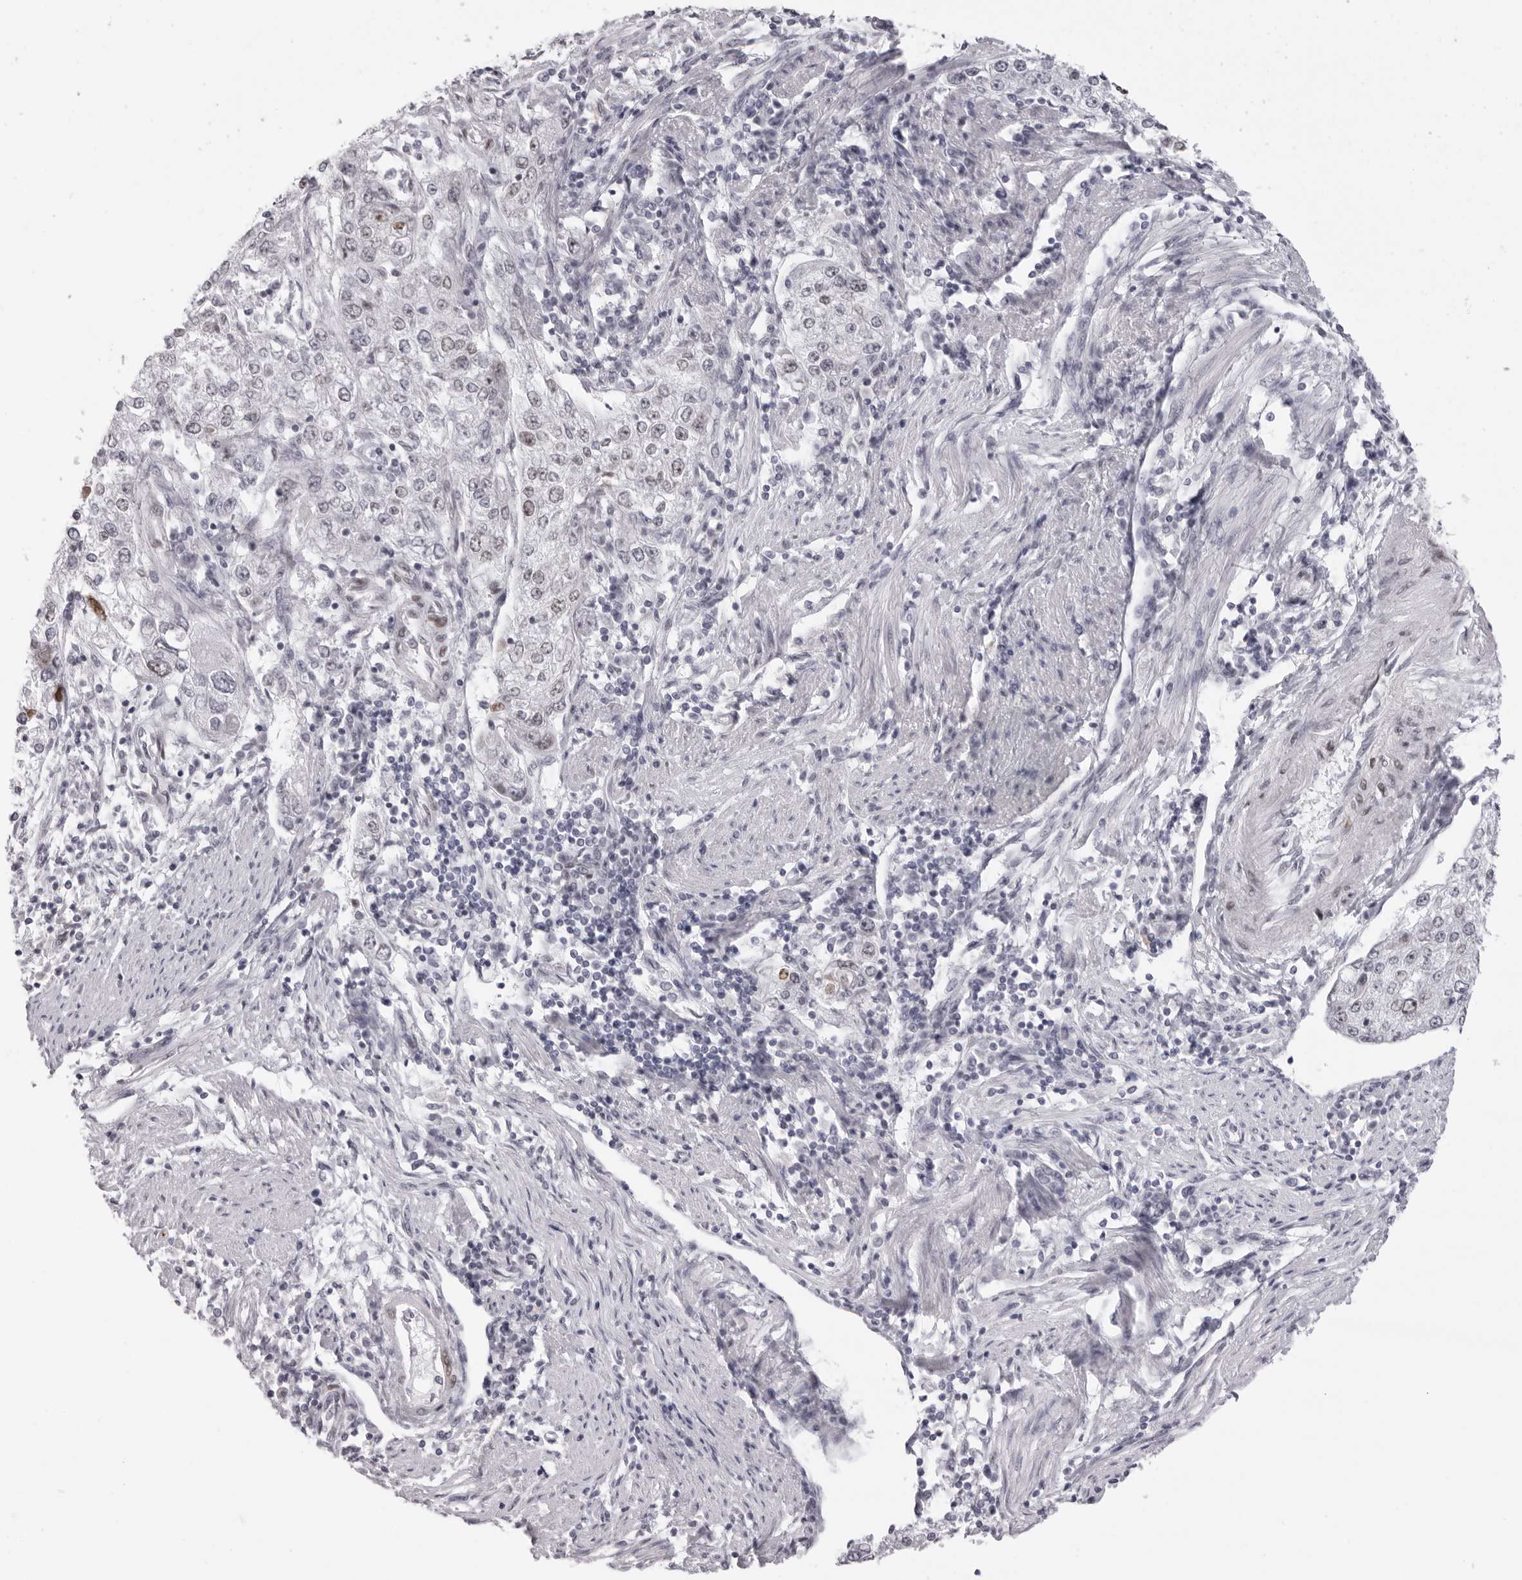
{"staining": {"intensity": "moderate", "quantity": "<25%", "location": "nuclear"}, "tissue": "endometrial cancer", "cell_type": "Tumor cells", "image_type": "cancer", "snomed": [{"axis": "morphology", "description": "Adenocarcinoma, NOS"}, {"axis": "topography", "description": "Endometrium"}], "caption": "Tumor cells exhibit moderate nuclear staining in approximately <25% of cells in adenocarcinoma (endometrial).", "gene": "MAFK", "patient": {"sex": "female", "age": 49}}